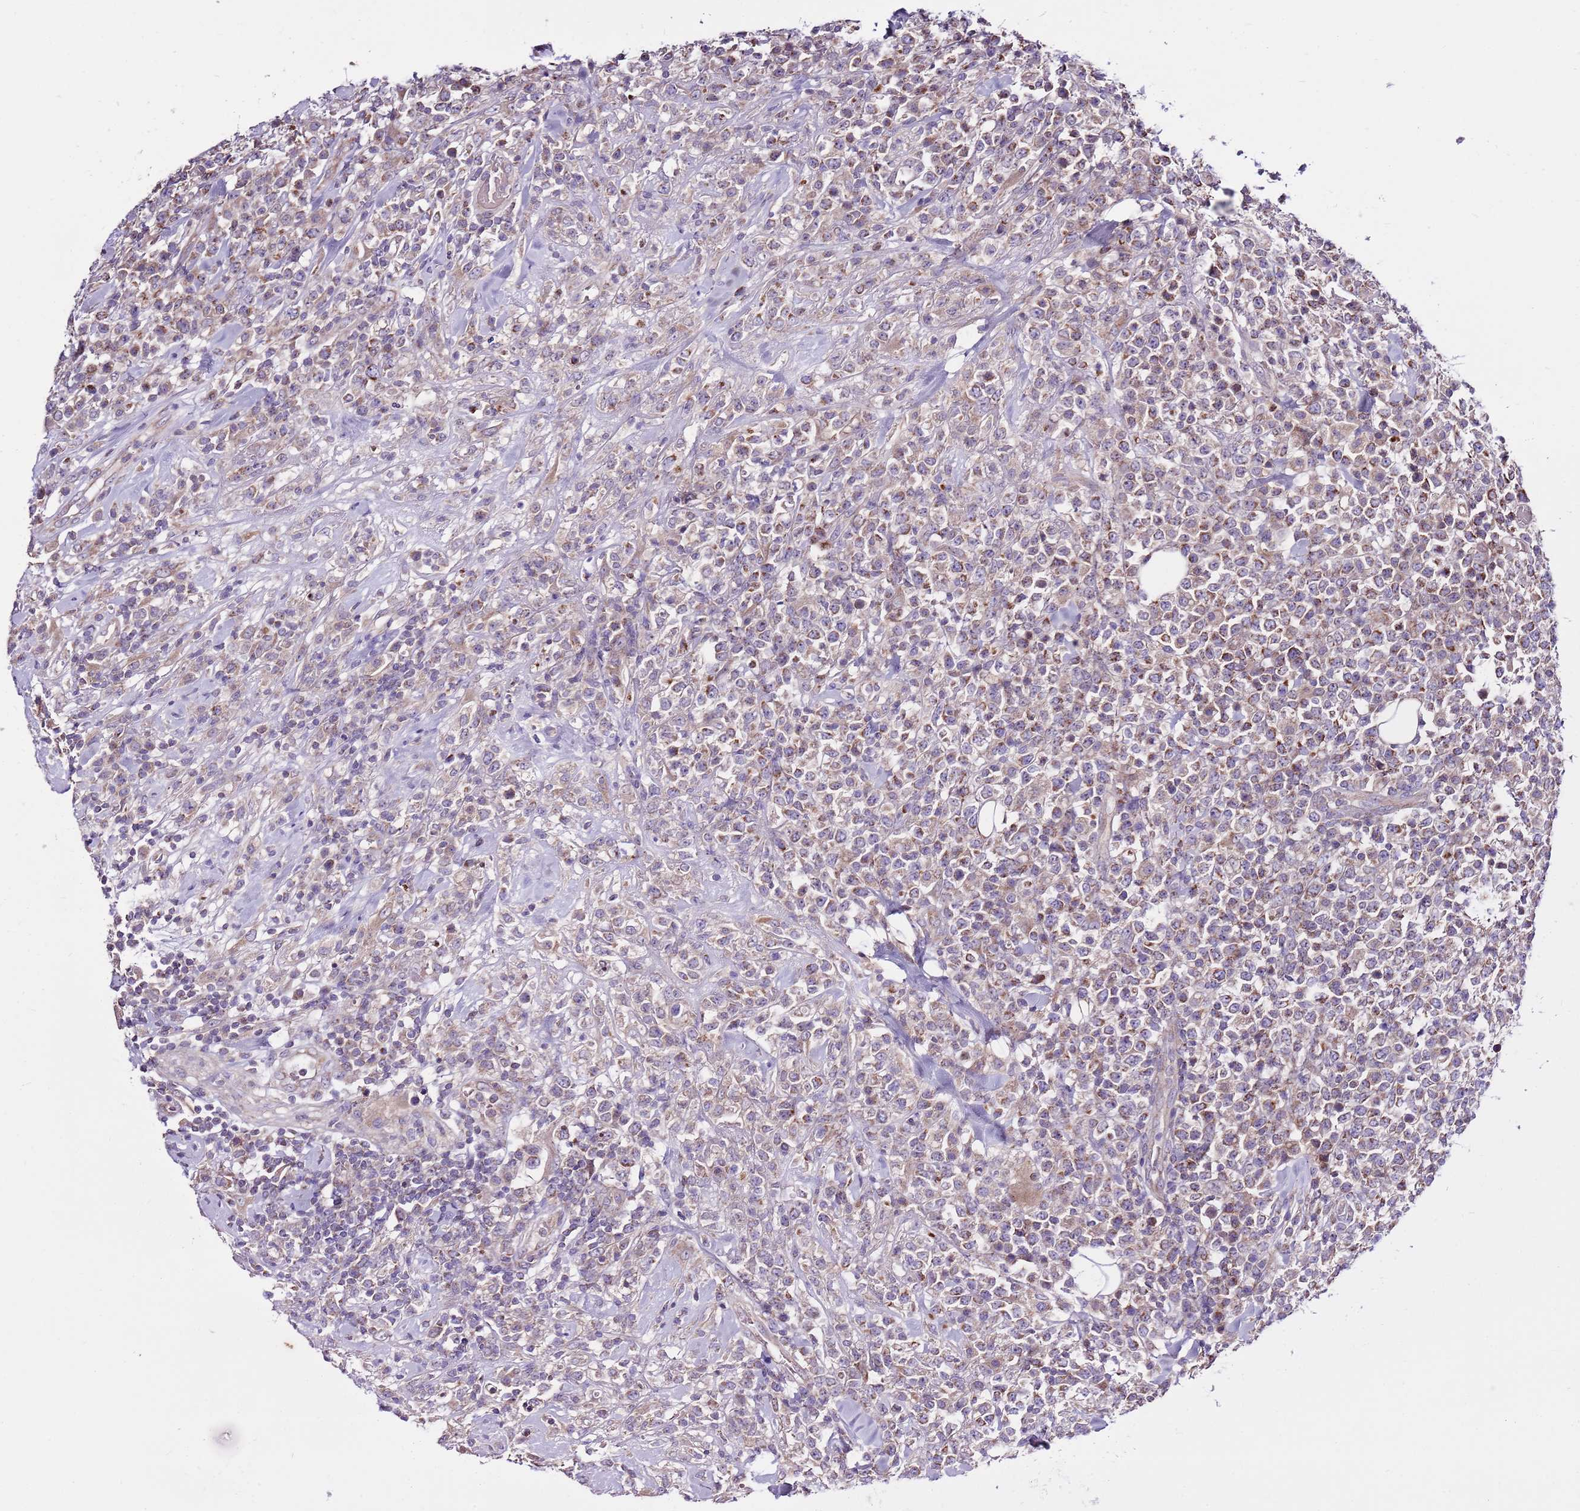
{"staining": {"intensity": "weak", "quantity": "25%-75%", "location": "cytoplasmic/membranous"}, "tissue": "lymphoma", "cell_type": "Tumor cells", "image_type": "cancer", "snomed": [{"axis": "morphology", "description": "Malignant lymphoma, non-Hodgkin's type, High grade"}, {"axis": "topography", "description": "Colon"}], "caption": "A brown stain shows weak cytoplasmic/membranous positivity of a protein in human lymphoma tumor cells. The staining was performed using DAB (3,3'-diaminobenzidine) to visualize the protein expression in brown, while the nuclei were stained in blue with hematoxylin (Magnification: 20x).", "gene": "SMG1", "patient": {"sex": "female", "age": 53}}